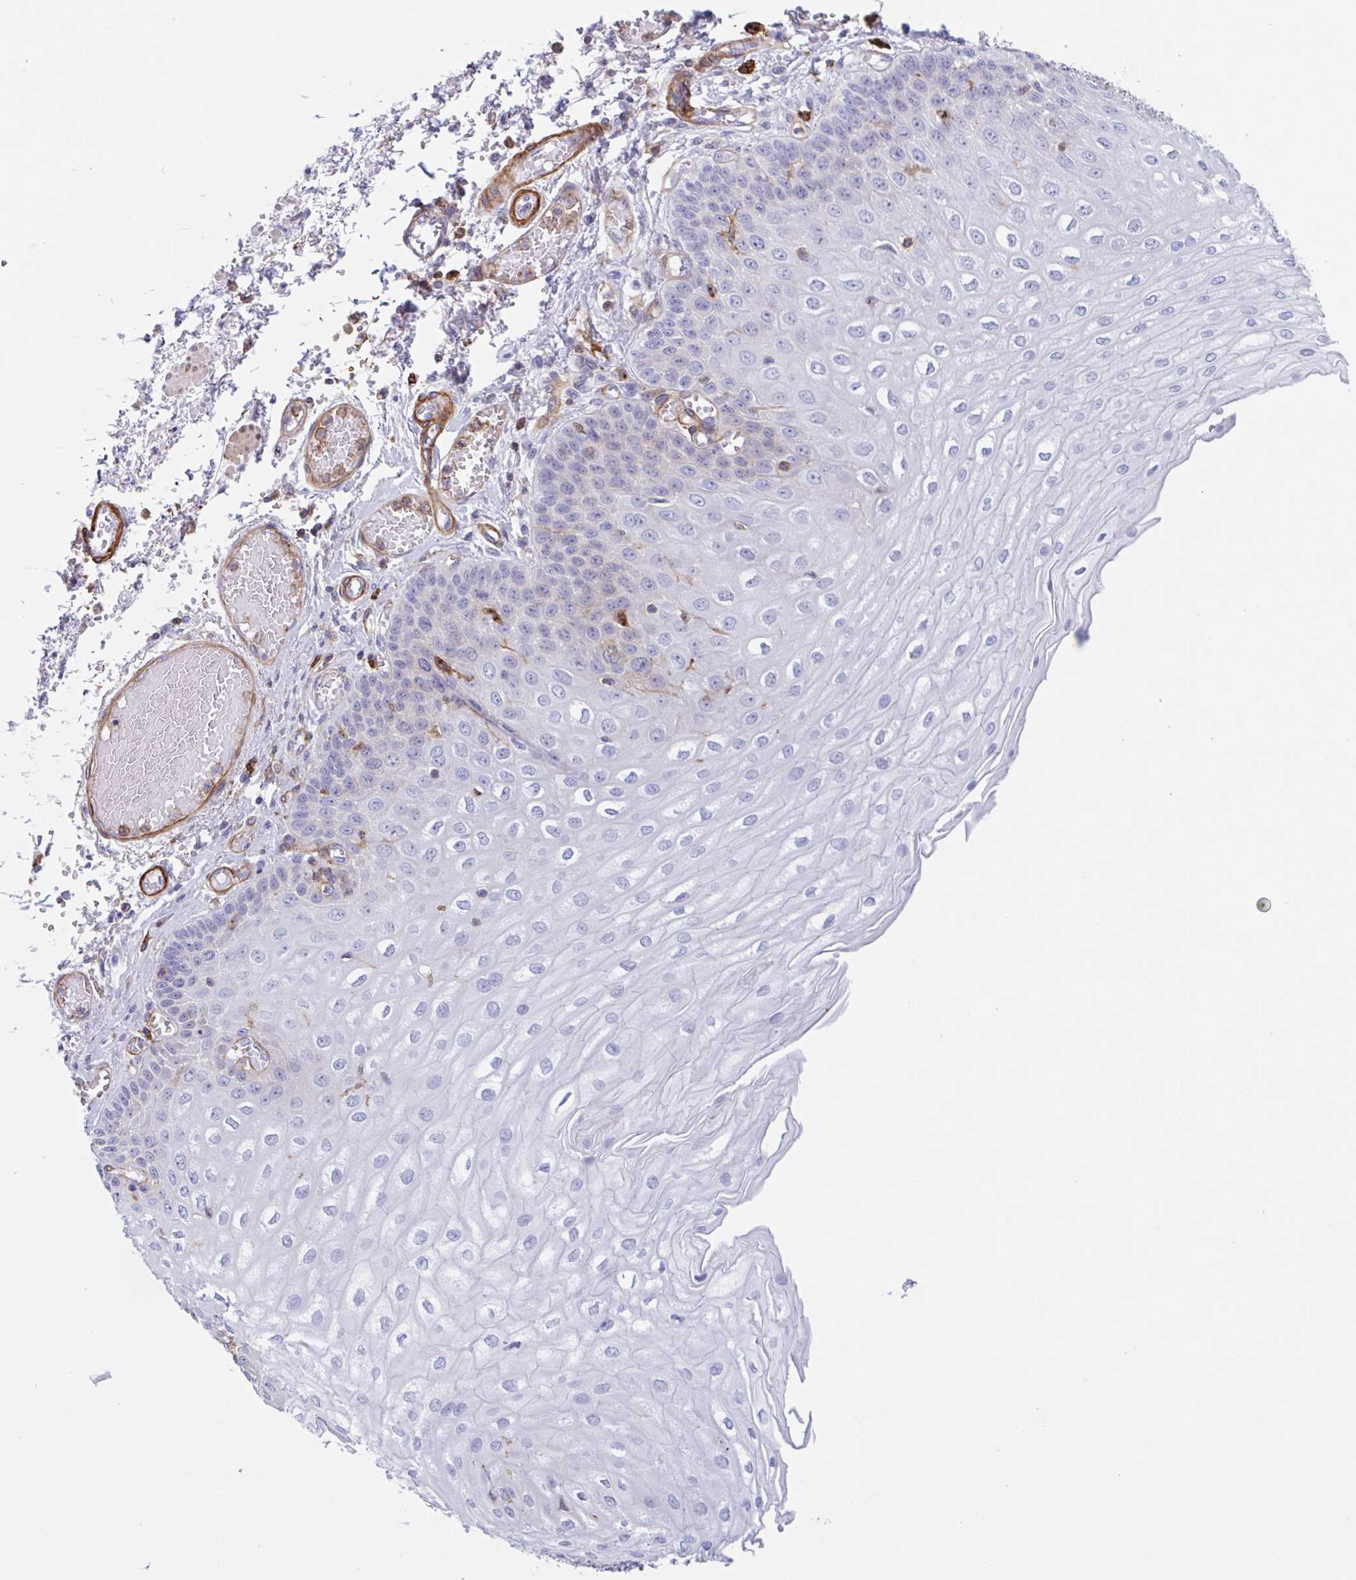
{"staining": {"intensity": "weak", "quantity": "<25%", "location": "cytoplasmic/membranous,nuclear"}, "tissue": "esophagus", "cell_type": "Squamous epithelial cells", "image_type": "normal", "snomed": [{"axis": "morphology", "description": "Normal tissue, NOS"}, {"axis": "morphology", "description": "Adenocarcinoma, NOS"}, {"axis": "topography", "description": "Esophagus"}], "caption": "Immunohistochemical staining of benign esophagus demonstrates no significant expression in squamous epithelial cells. The staining was performed using DAB to visualize the protein expression in brown, while the nuclei were stained in blue with hematoxylin (Magnification: 20x).", "gene": "EFHD1", "patient": {"sex": "male", "age": 81}}